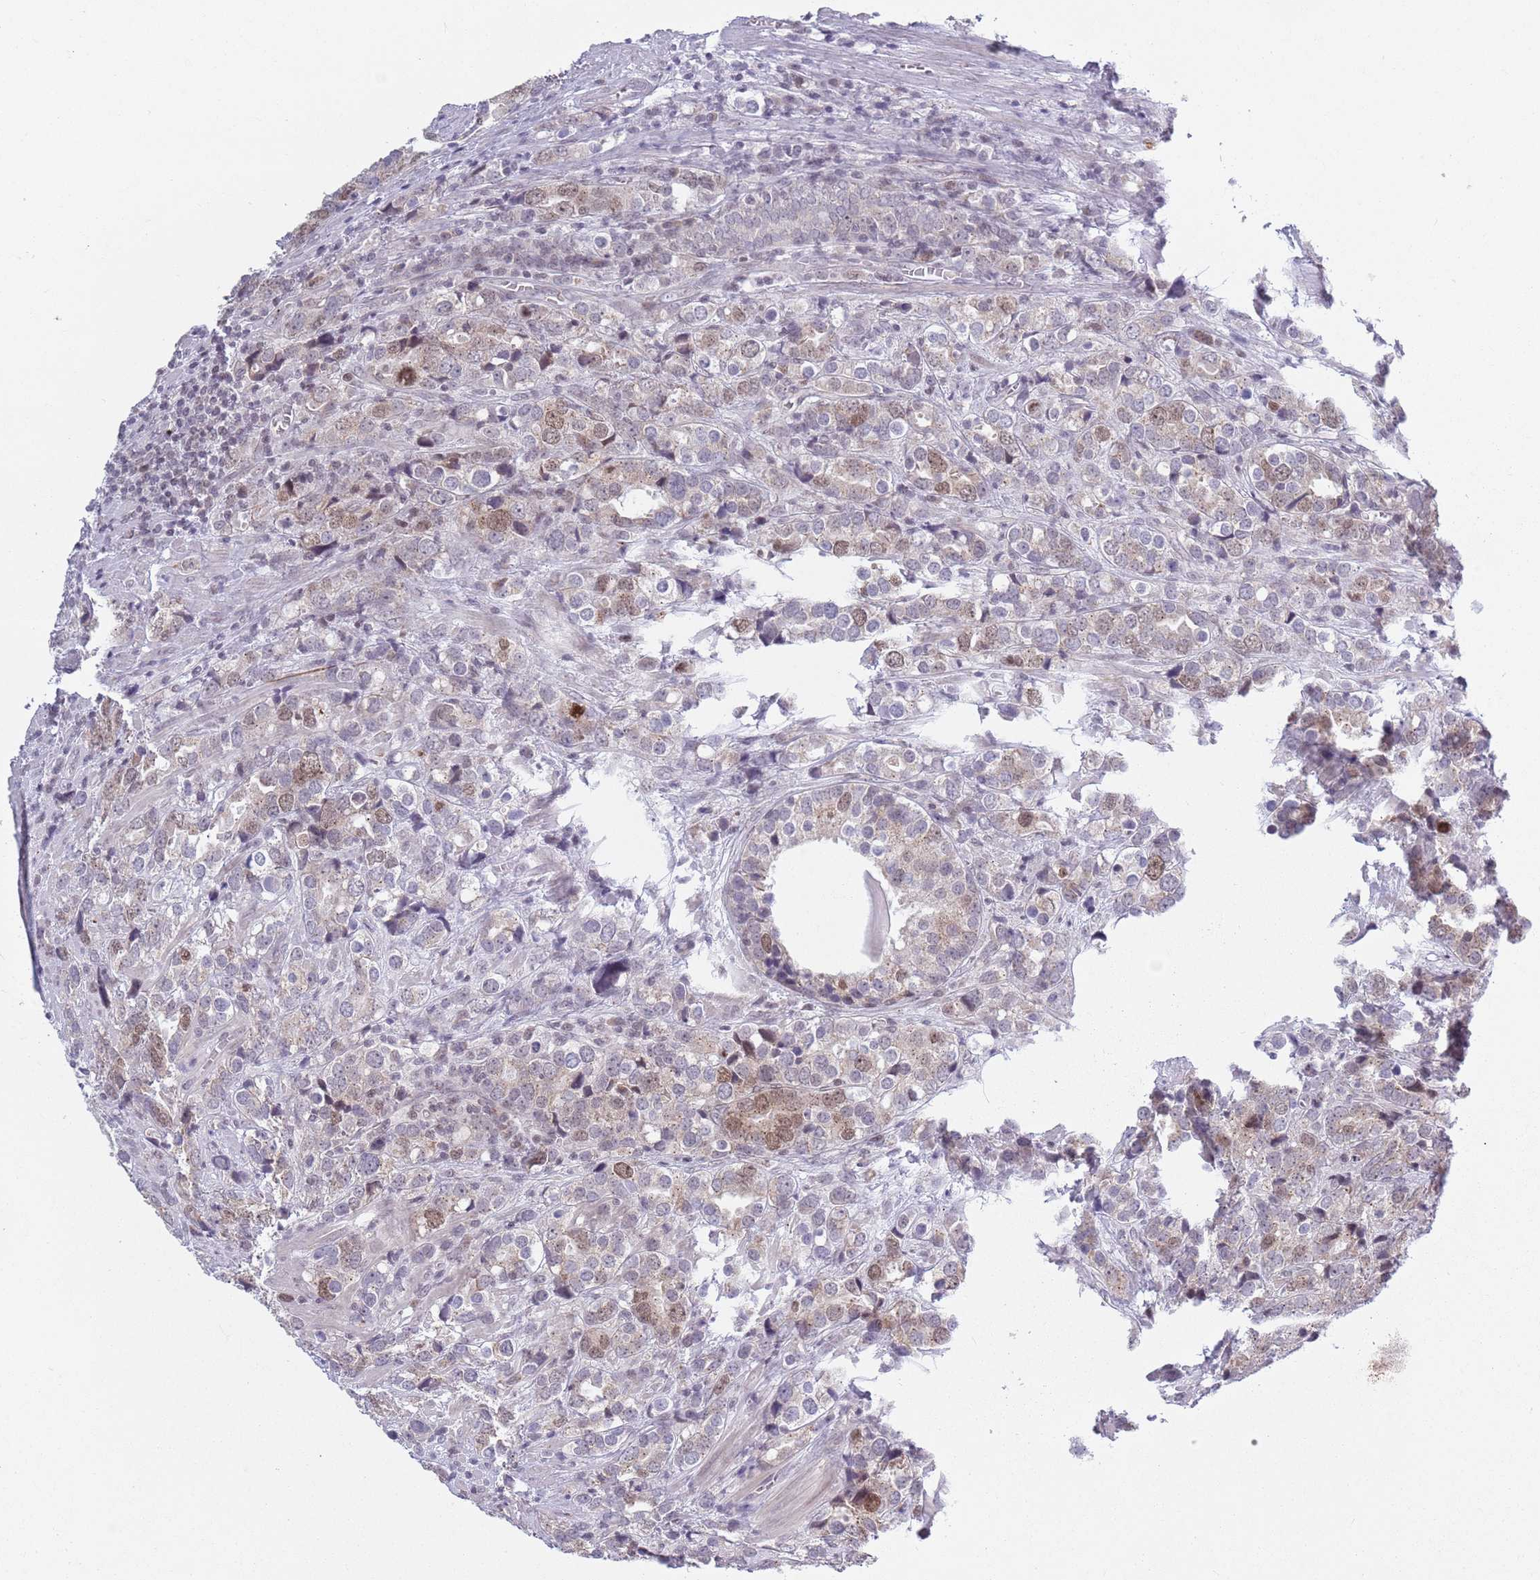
{"staining": {"intensity": "moderate", "quantity": "<25%", "location": "nuclear"}, "tissue": "prostate cancer", "cell_type": "Tumor cells", "image_type": "cancer", "snomed": [{"axis": "morphology", "description": "Adenocarcinoma, High grade"}, {"axis": "topography", "description": "Prostate"}], "caption": "Moderate nuclear protein expression is appreciated in about <25% of tumor cells in adenocarcinoma (high-grade) (prostate). (DAB IHC, brown staining for protein, blue staining for nuclei).", "gene": "MRPL34", "patient": {"sex": "male", "age": 71}}